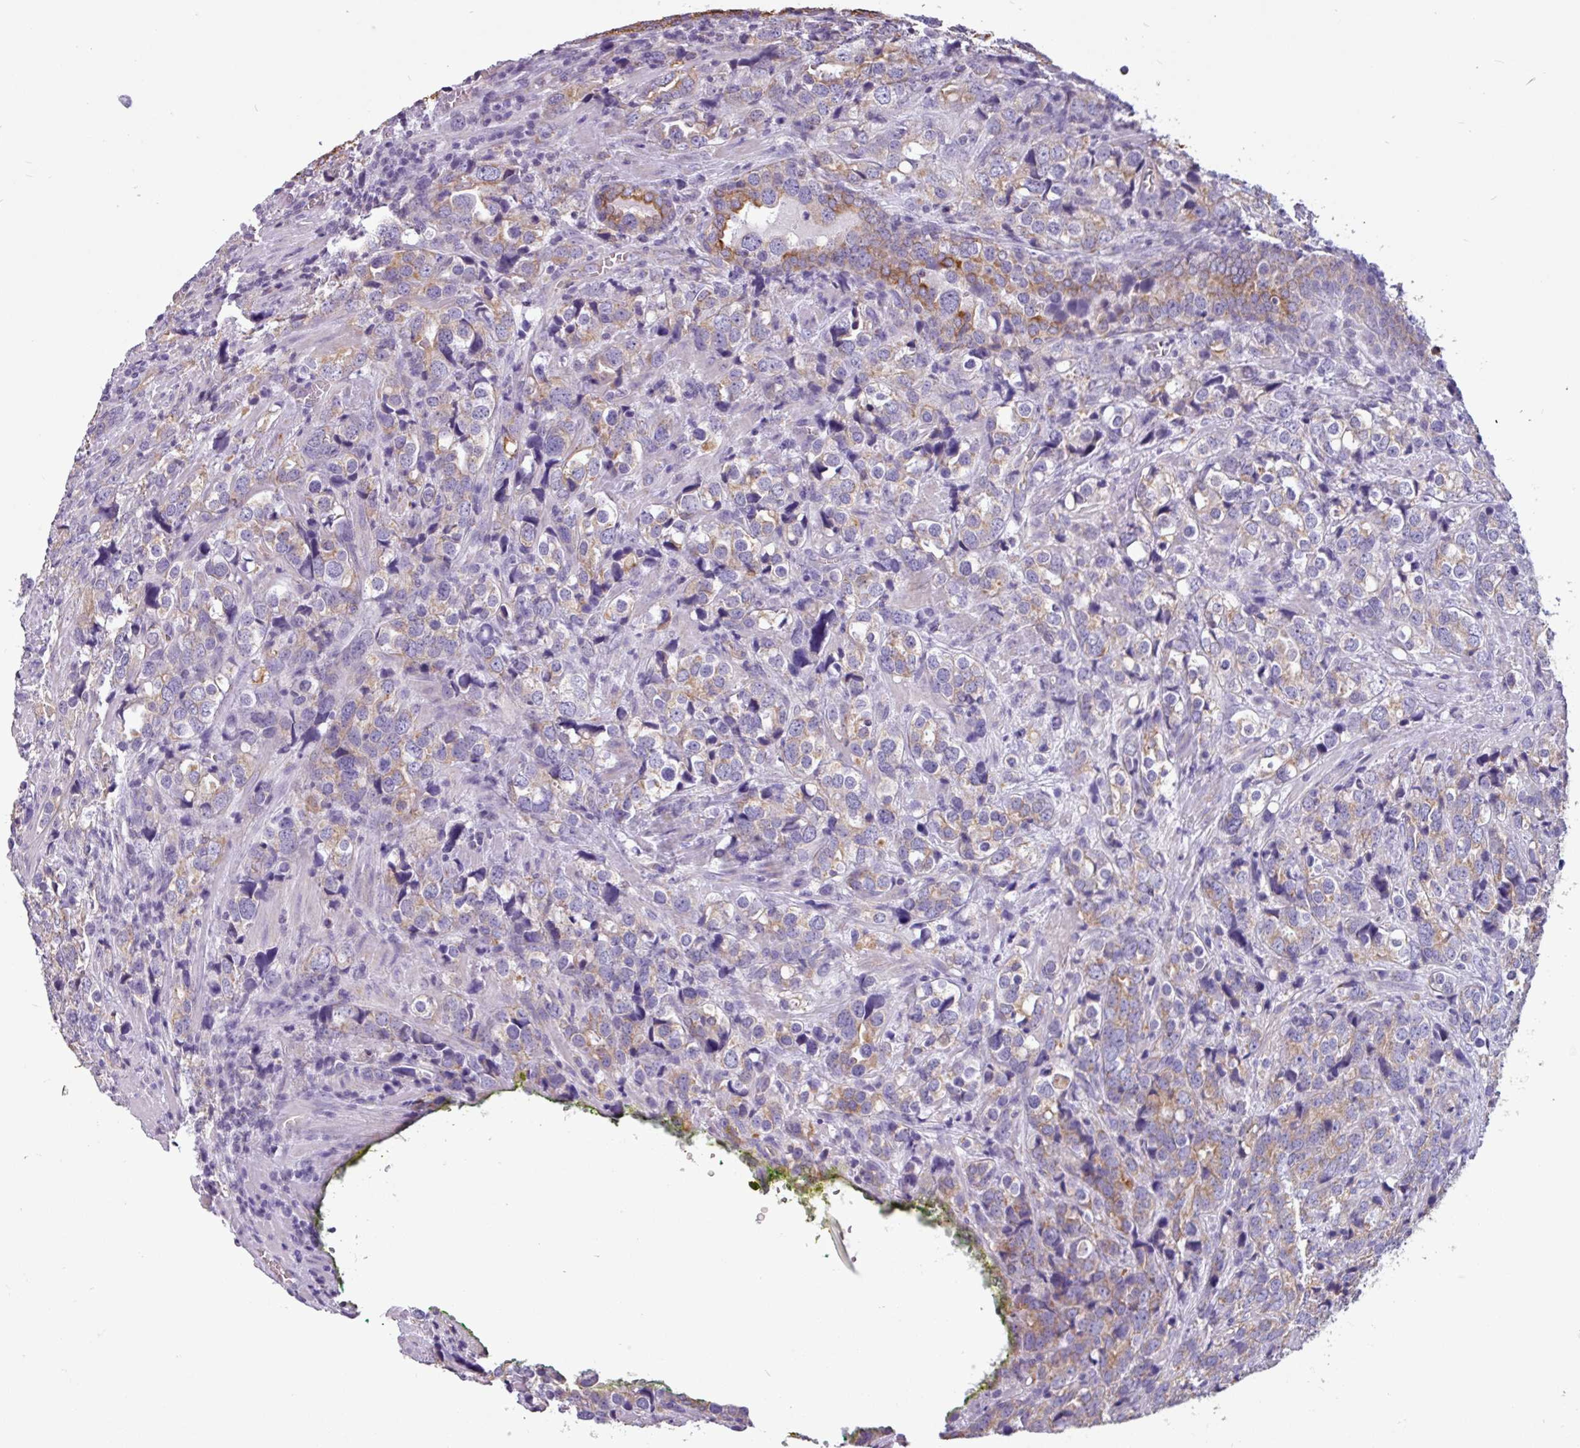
{"staining": {"intensity": "weak", "quantity": "25%-75%", "location": "cytoplasmic/membranous"}, "tissue": "prostate cancer", "cell_type": "Tumor cells", "image_type": "cancer", "snomed": [{"axis": "morphology", "description": "Adenocarcinoma, High grade"}, {"axis": "topography", "description": "Prostate"}], "caption": "Immunohistochemical staining of human prostate cancer shows weak cytoplasmic/membranous protein expression in approximately 25%-75% of tumor cells. The staining is performed using DAB brown chromogen to label protein expression. The nuclei are counter-stained blue using hematoxylin.", "gene": "CAMK1", "patient": {"sex": "male", "age": 71}}